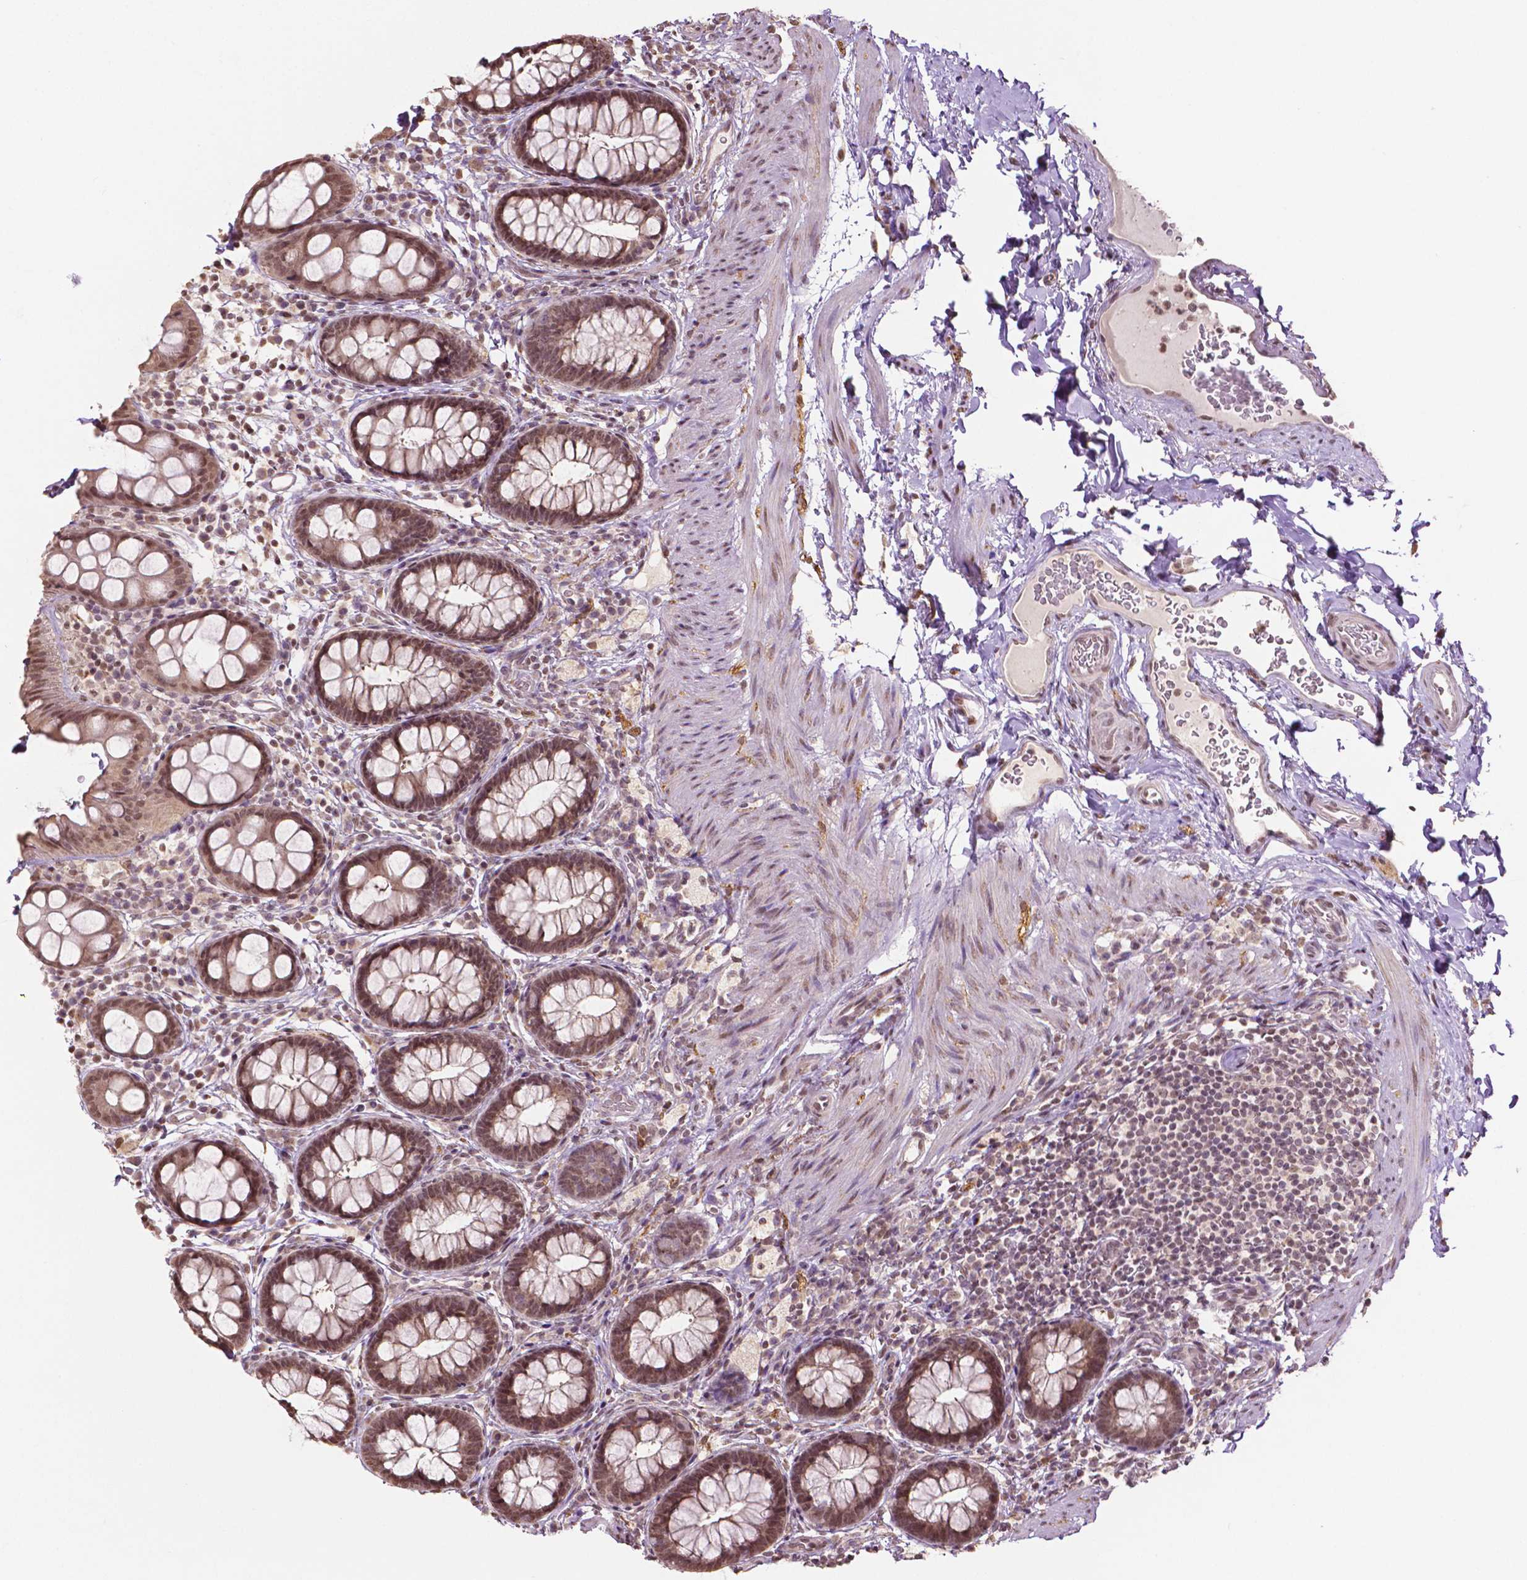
{"staining": {"intensity": "moderate", "quantity": ">75%", "location": "nuclear"}, "tissue": "rectum", "cell_type": "Glandular cells", "image_type": "normal", "snomed": [{"axis": "morphology", "description": "Normal tissue, NOS"}, {"axis": "topography", "description": "Rectum"}, {"axis": "topography", "description": "Peripheral nerve tissue"}], "caption": "Immunohistochemistry image of benign rectum: rectum stained using immunohistochemistry reveals medium levels of moderate protein expression localized specifically in the nuclear of glandular cells, appearing as a nuclear brown color.", "gene": "DEK", "patient": {"sex": "female", "age": 69}}